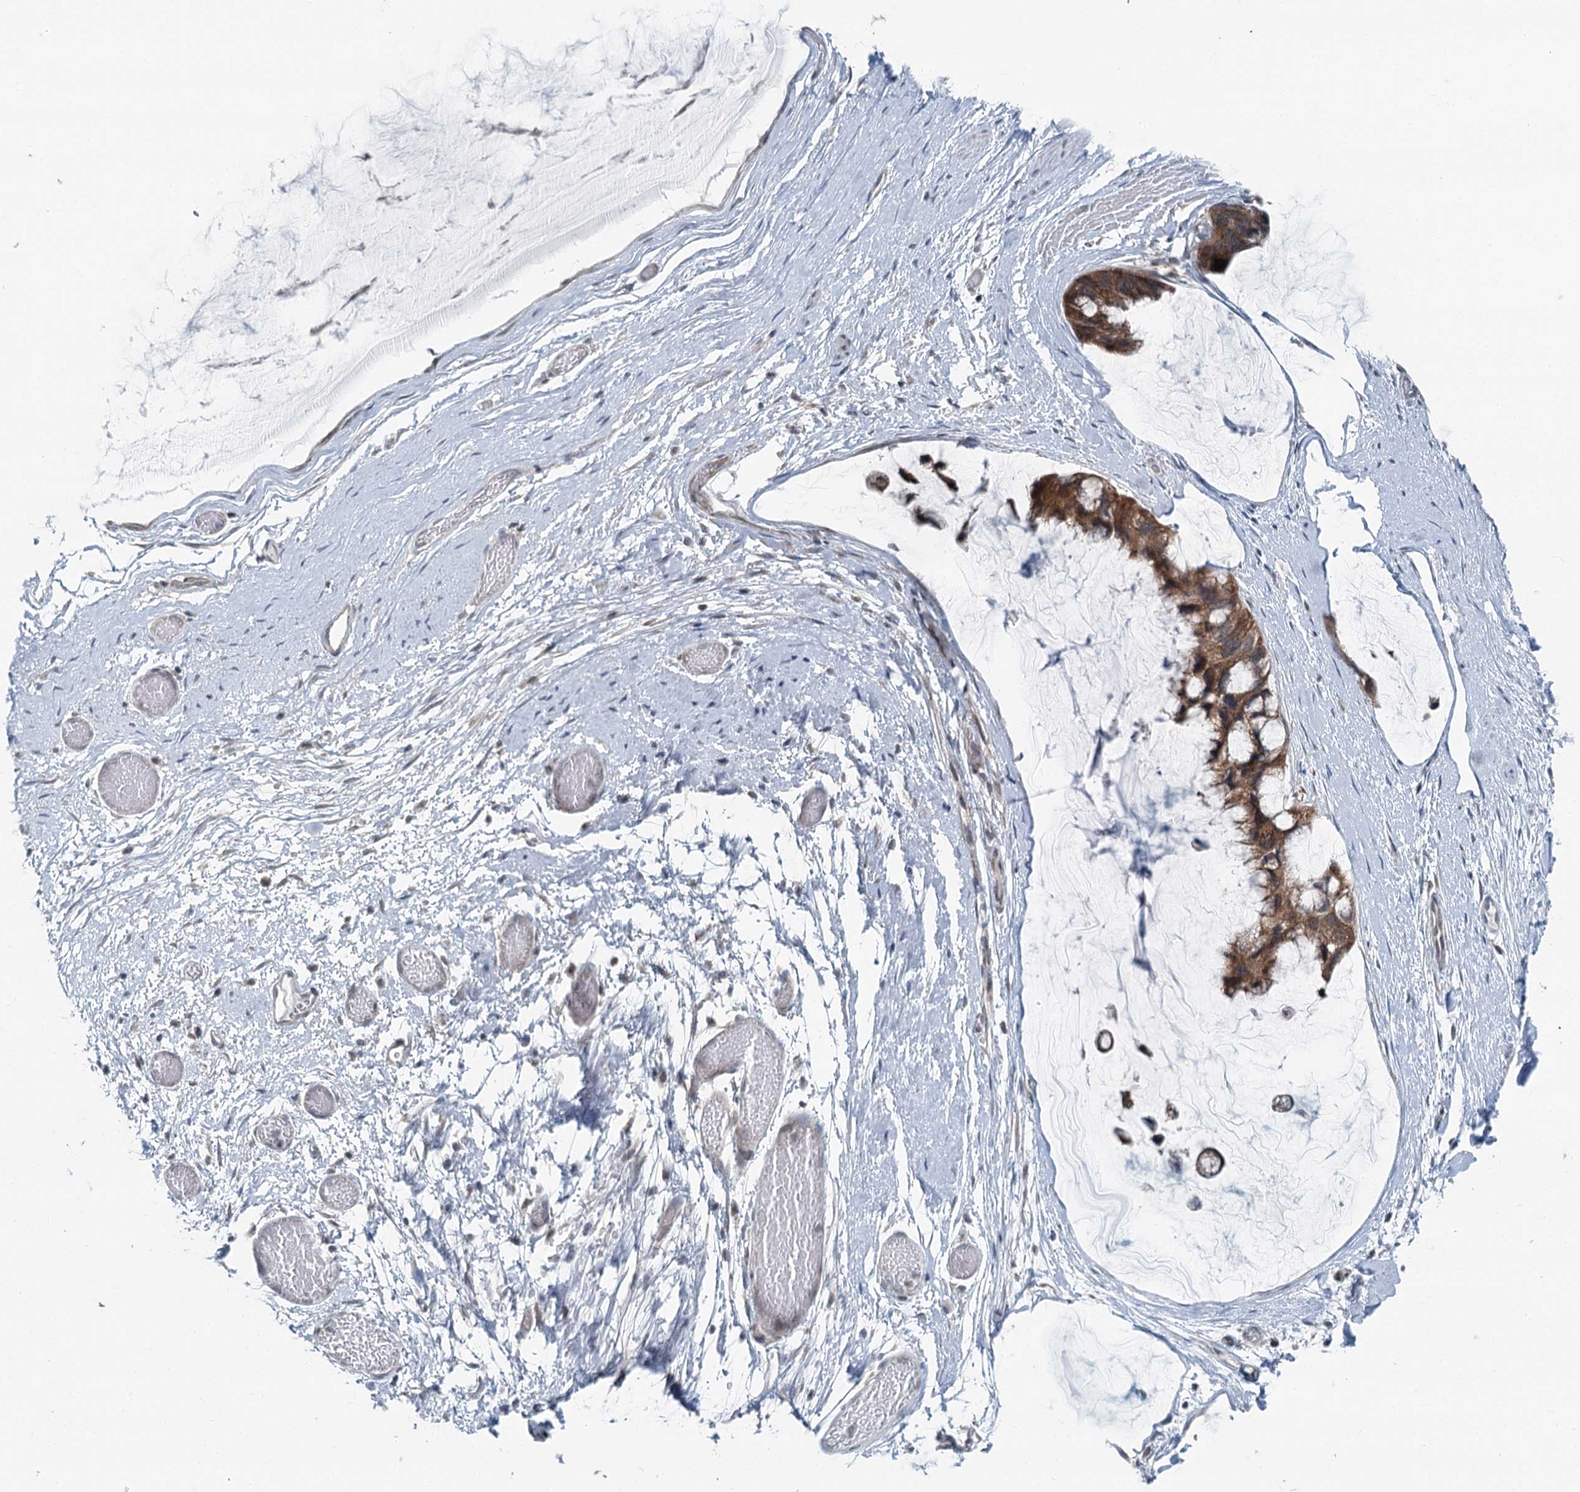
{"staining": {"intensity": "moderate", "quantity": ">75%", "location": "cytoplasmic/membranous"}, "tissue": "ovarian cancer", "cell_type": "Tumor cells", "image_type": "cancer", "snomed": [{"axis": "morphology", "description": "Cystadenocarcinoma, mucinous, NOS"}, {"axis": "topography", "description": "Ovary"}], "caption": "Immunohistochemistry (IHC) image of neoplastic tissue: human ovarian mucinous cystadenocarcinoma stained using immunohistochemistry (IHC) displays medium levels of moderate protein expression localized specifically in the cytoplasmic/membranous of tumor cells, appearing as a cytoplasmic/membranous brown color.", "gene": "WAPL", "patient": {"sex": "female", "age": 39}}